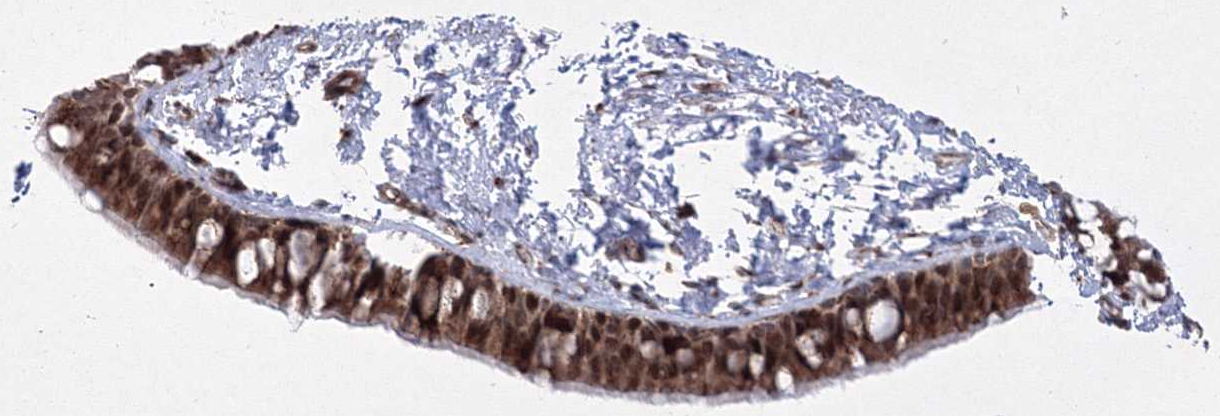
{"staining": {"intensity": "moderate", "quantity": ">75%", "location": "cytoplasmic/membranous"}, "tissue": "bronchus", "cell_type": "Respiratory epithelial cells", "image_type": "normal", "snomed": [{"axis": "morphology", "description": "Normal tissue, NOS"}, {"axis": "topography", "description": "Cartilage tissue"}, {"axis": "topography", "description": "Bronchus"}], "caption": "IHC of normal human bronchus shows medium levels of moderate cytoplasmic/membranous staining in about >75% of respiratory epithelial cells. Using DAB (brown) and hematoxylin (blue) stains, captured at high magnification using brightfield microscopy.", "gene": "EFCAB12", "patient": {"sex": "female", "age": 73}}